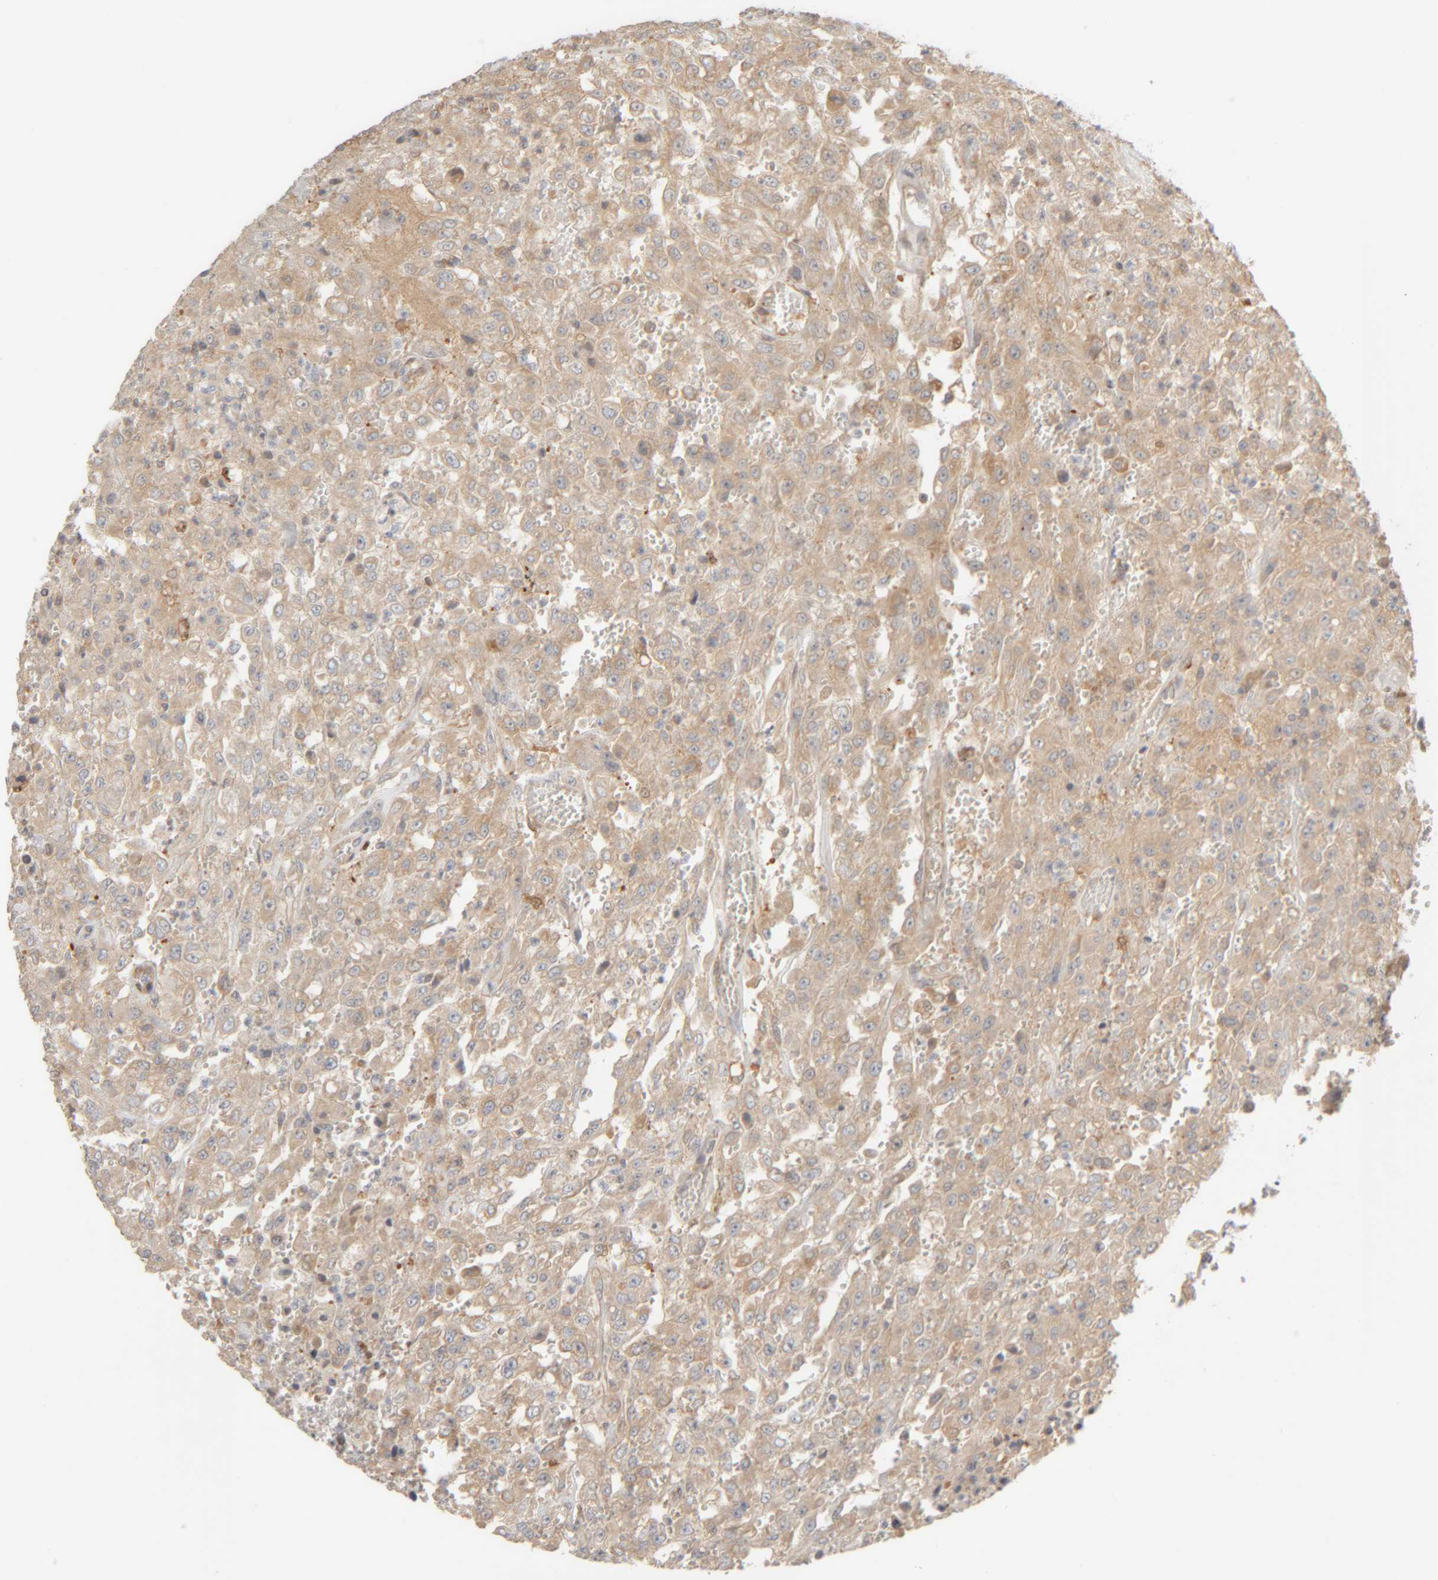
{"staining": {"intensity": "weak", "quantity": ">75%", "location": "cytoplasmic/membranous"}, "tissue": "urothelial cancer", "cell_type": "Tumor cells", "image_type": "cancer", "snomed": [{"axis": "morphology", "description": "Urothelial carcinoma, High grade"}, {"axis": "topography", "description": "Urinary bladder"}], "caption": "There is low levels of weak cytoplasmic/membranous positivity in tumor cells of urothelial cancer, as demonstrated by immunohistochemical staining (brown color).", "gene": "TMEM192", "patient": {"sex": "male", "age": 46}}